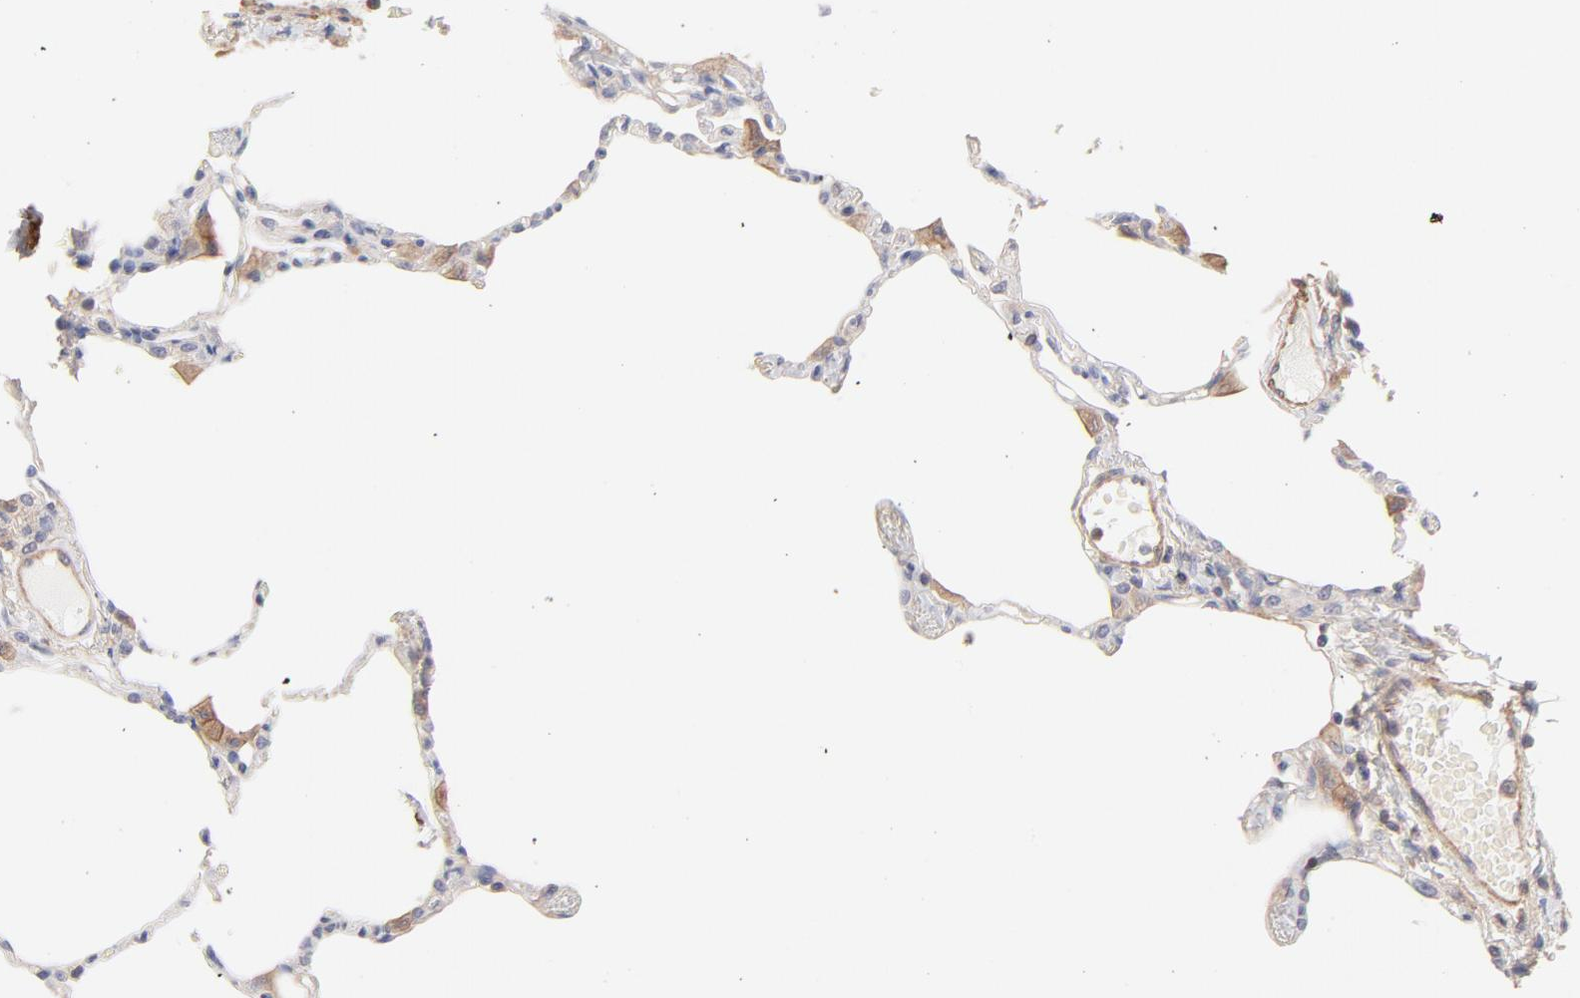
{"staining": {"intensity": "negative", "quantity": "none", "location": "none"}, "tissue": "lung", "cell_type": "Alveolar cells", "image_type": "normal", "snomed": [{"axis": "morphology", "description": "Normal tissue, NOS"}, {"axis": "topography", "description": "Lung"}], "caption": "This image is of benign lung stained with immunohistochemistry to label a protein in brown with the nuclei are counter-stained blue. There is no staining in alveolar cells. (DAB IHC with hematoxylin counter stain).", "gene": "LDLRAP1", "patient": {"sex": "female", "age": 49}}